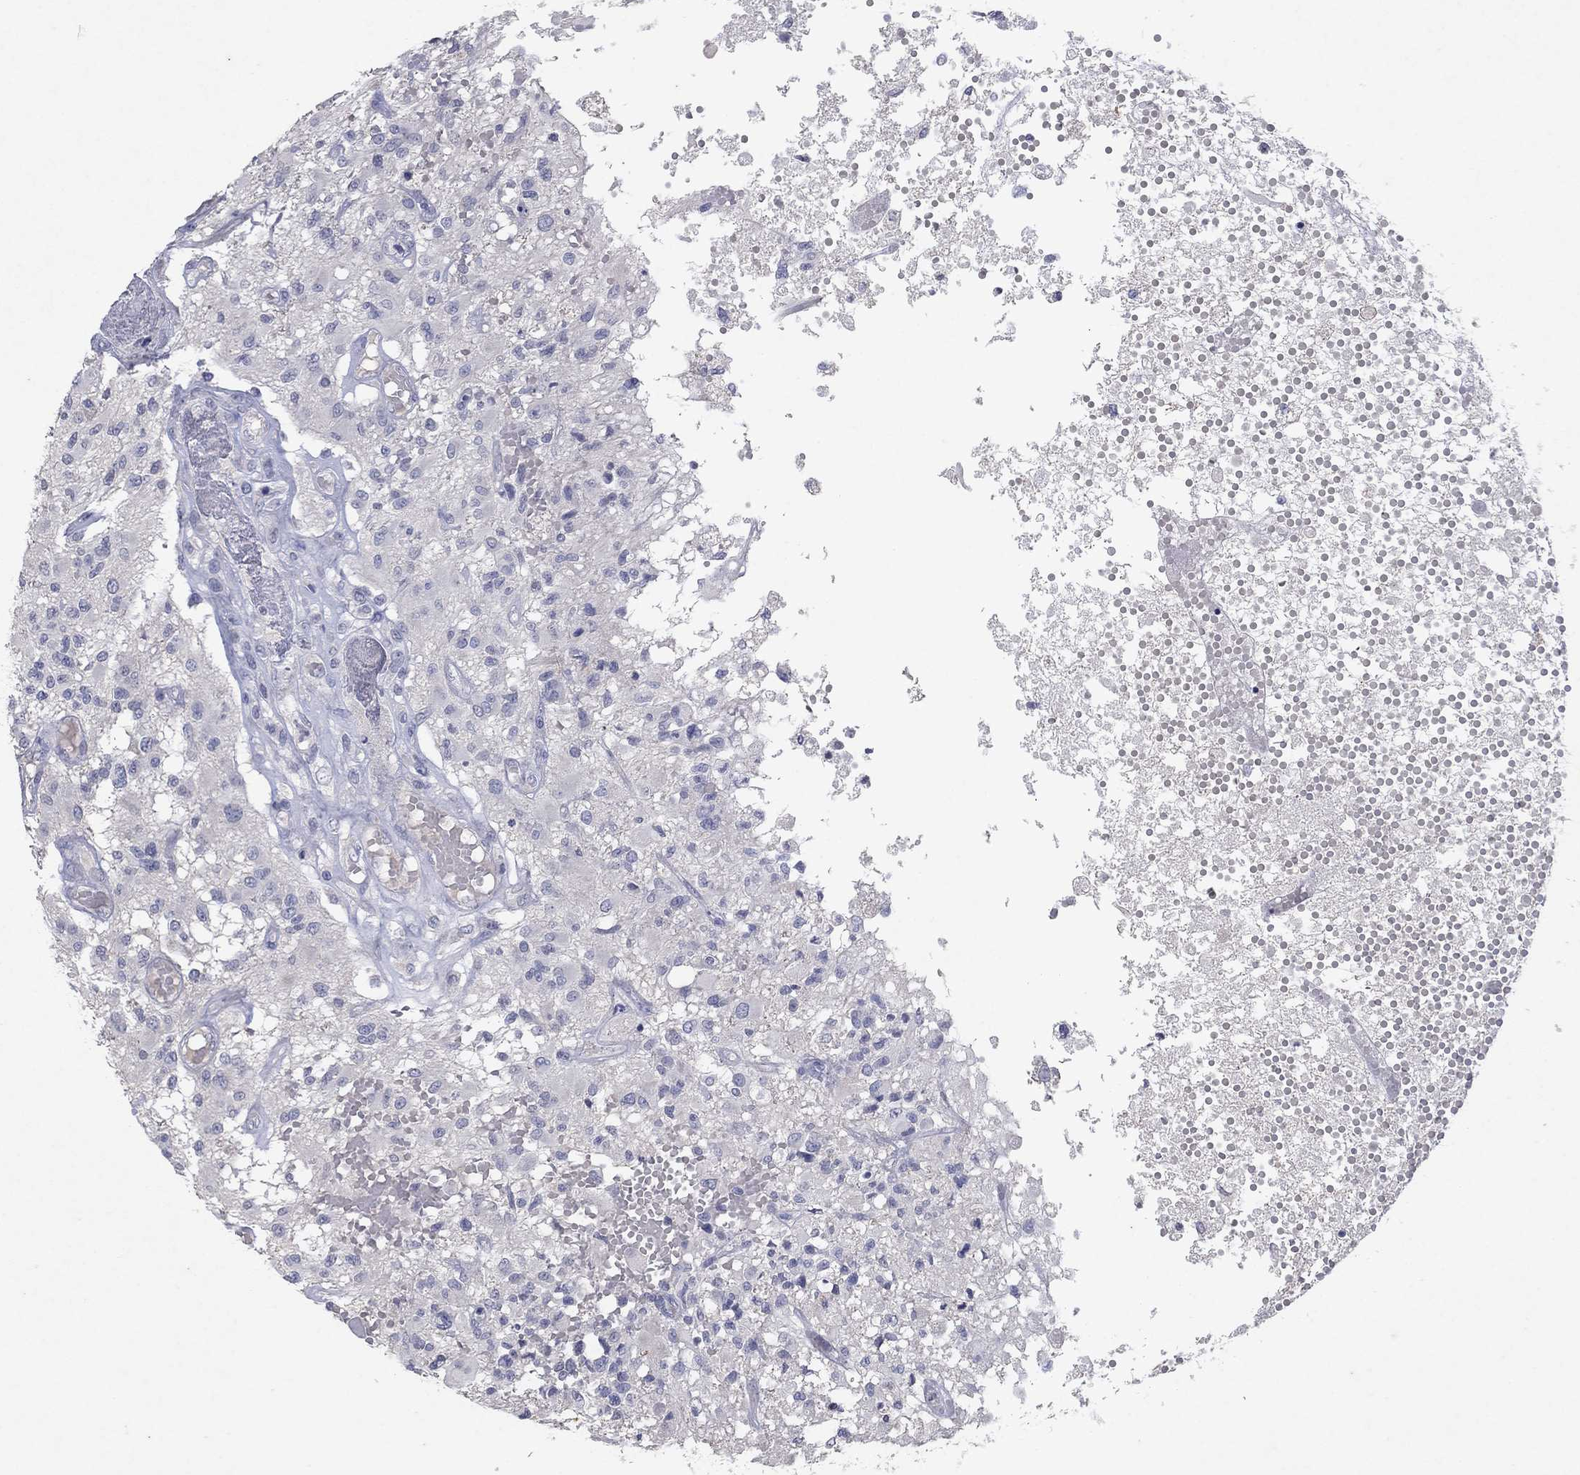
{"staining": {"intensity": "negative", "quantity": "none", "location": "none"}, "tissue": "glioma", "cell_type": "Tumor cells", "image_type": "cancer", "snomed": [{"axis": "morphology", "description": "Glioma, malignant, High grade"}, {"axis": "topography", "description": "Brain"}], "caption": "Immunohistochemistry of glioma displays no positivity in tumor cells.", "gene": "KRT40", "patient": {"sex": "female", "age": 63}}